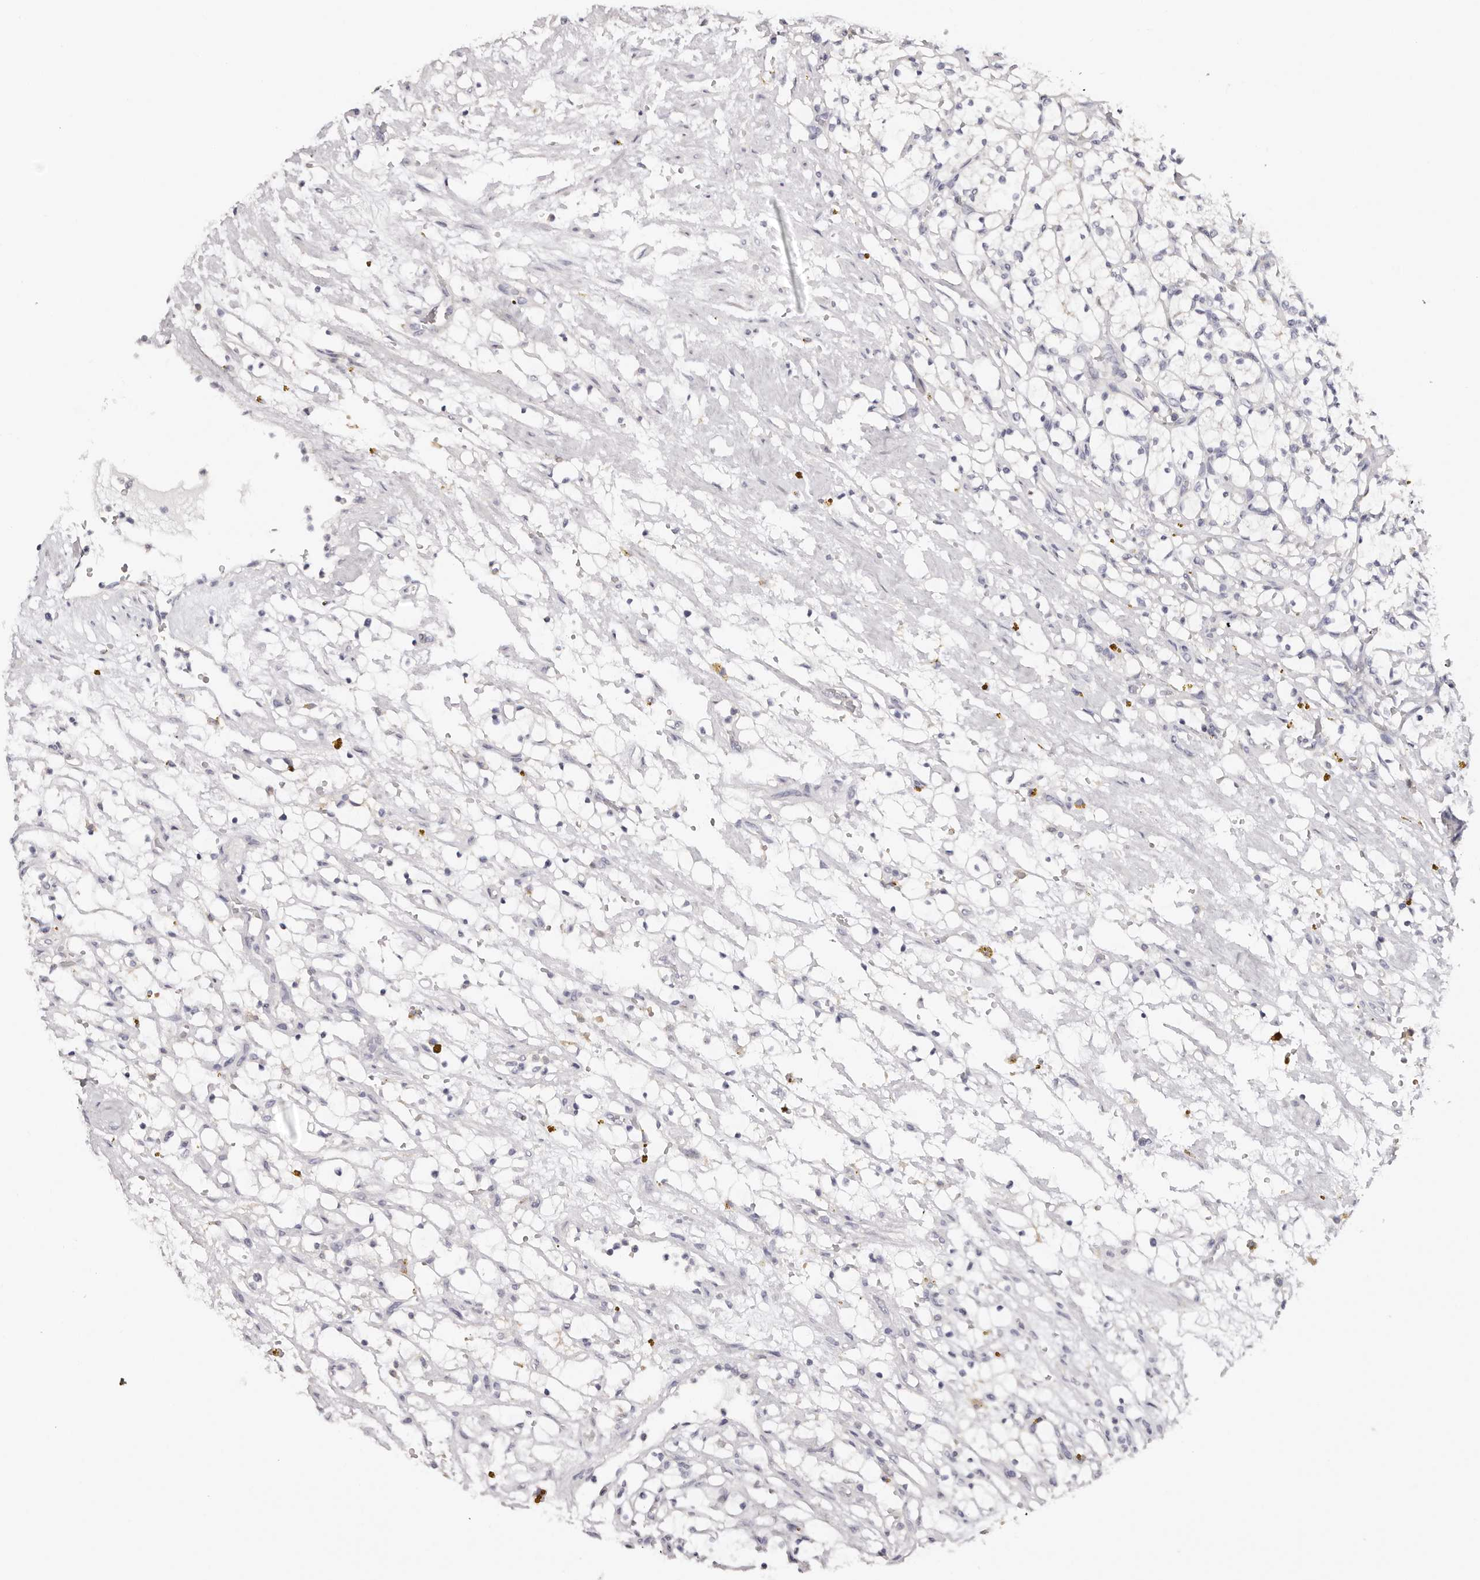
{"staining": {"intensity": "negative", "quantity": "none", "location": "none"}, "tissue": "renal cancer", "cell_type": "Tumor cells", "image_type": "cancer", "snomed": [{"axis": "morphology", "description": "Adenocarcinoma, NOS"}, {"axis": "topography", "description": "Kidney"}], "caption": "Immunohistochemical staining of renal cancer exhibits no significant staining in tumor cells.", "gene": "ROM1", "patient": {"sex": "female", "age": 69}}